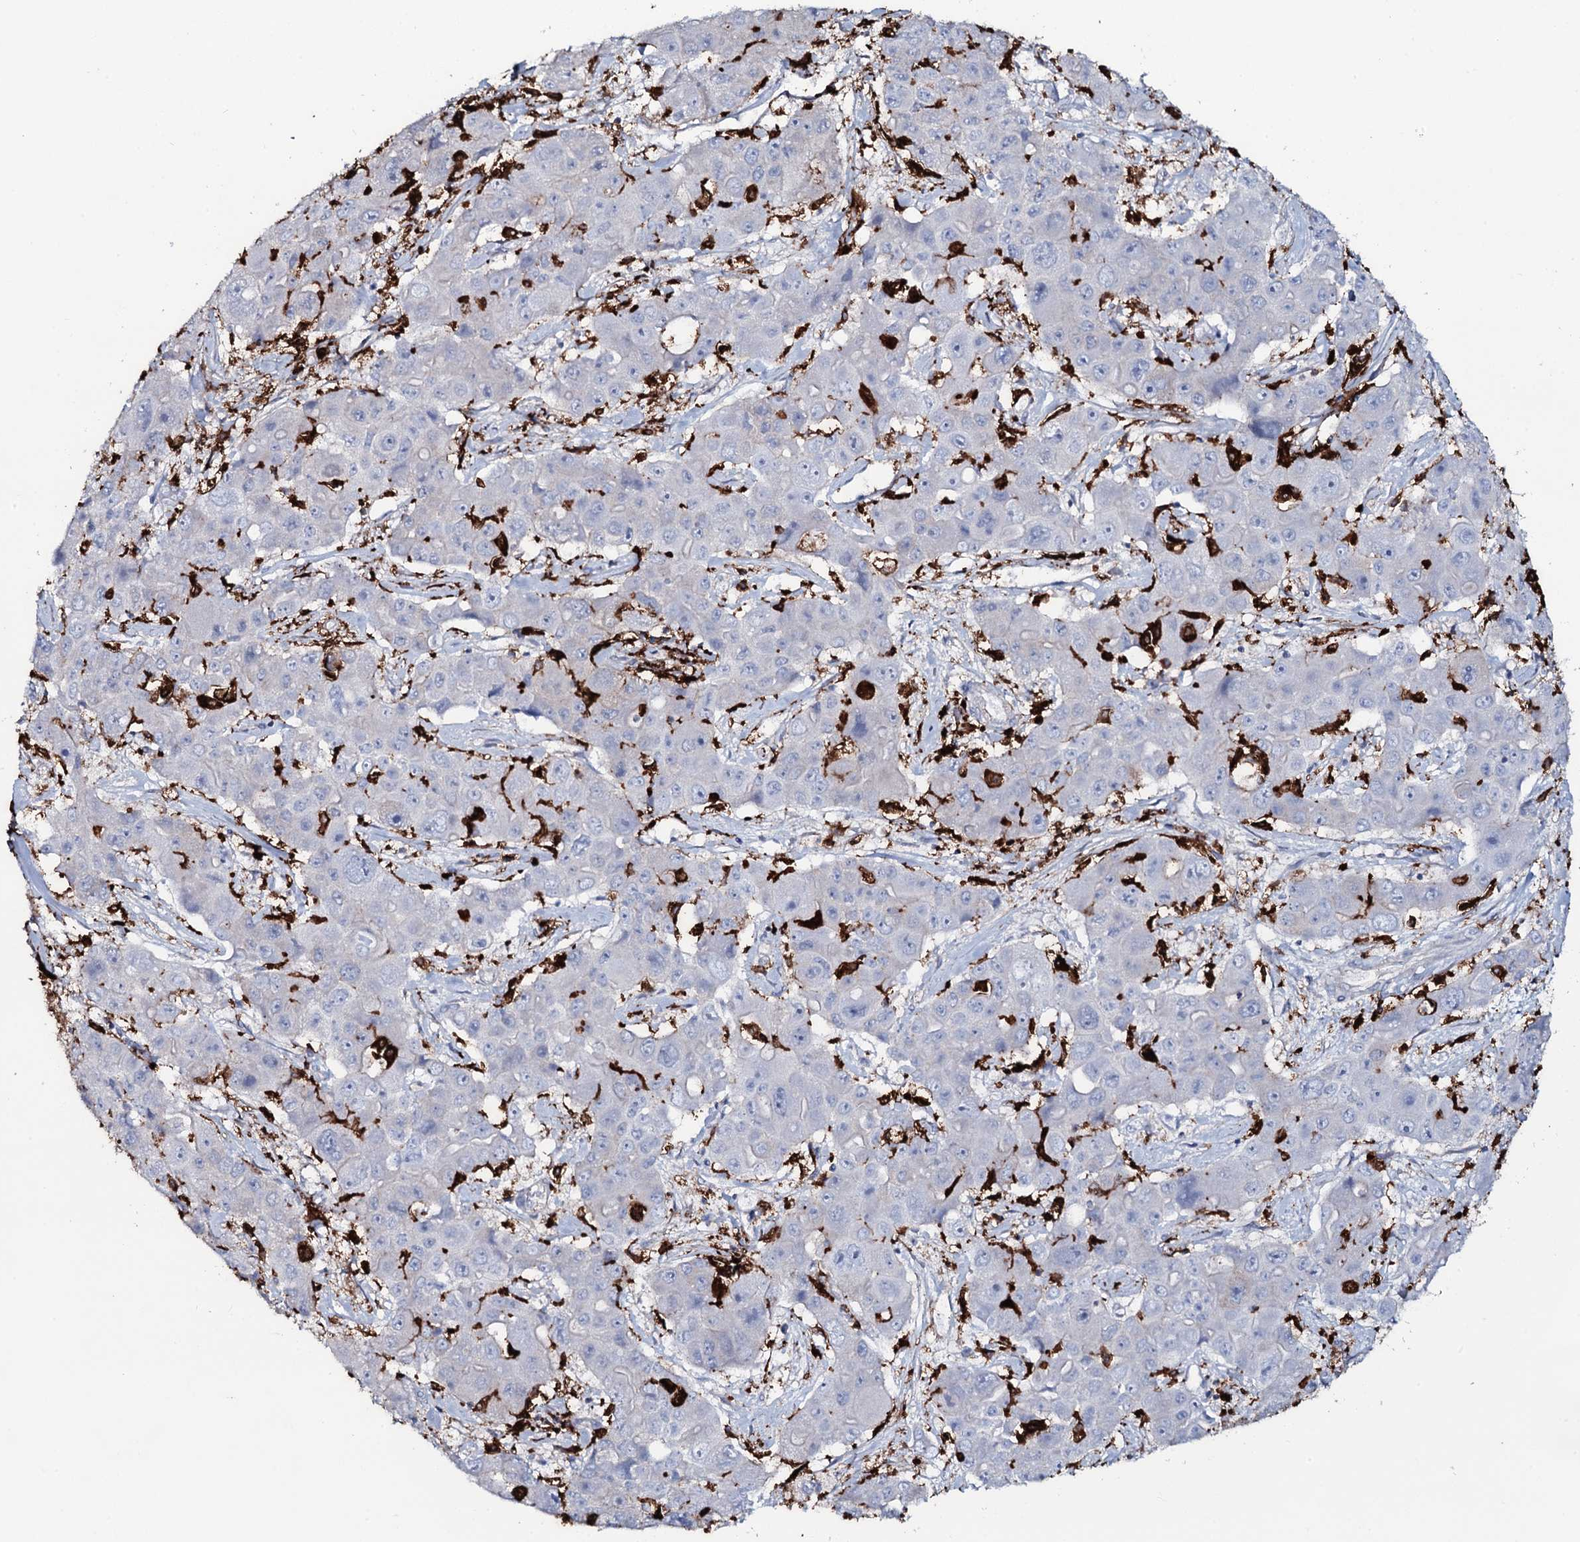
{"staining": {"intensity": "negative", "quantity": "none", "location": "none"}, "tissue": "liver cancer", "cell_type": "Tumor cells", "image_type": "cancer", "snomed": [{"axis": "morphology", "description": "Cholangiocarcinoma"}, {"axis": "topography", "description": "Liver"}], "caption": "An IHC image of liver cancer (cholangiocarcinoma) is shown. There is no staining in tumor cells of liver cancer (cholangiocarcinoma).", "gene": "OSBPL2", "patient": {"sex": "male", "age": 67}}